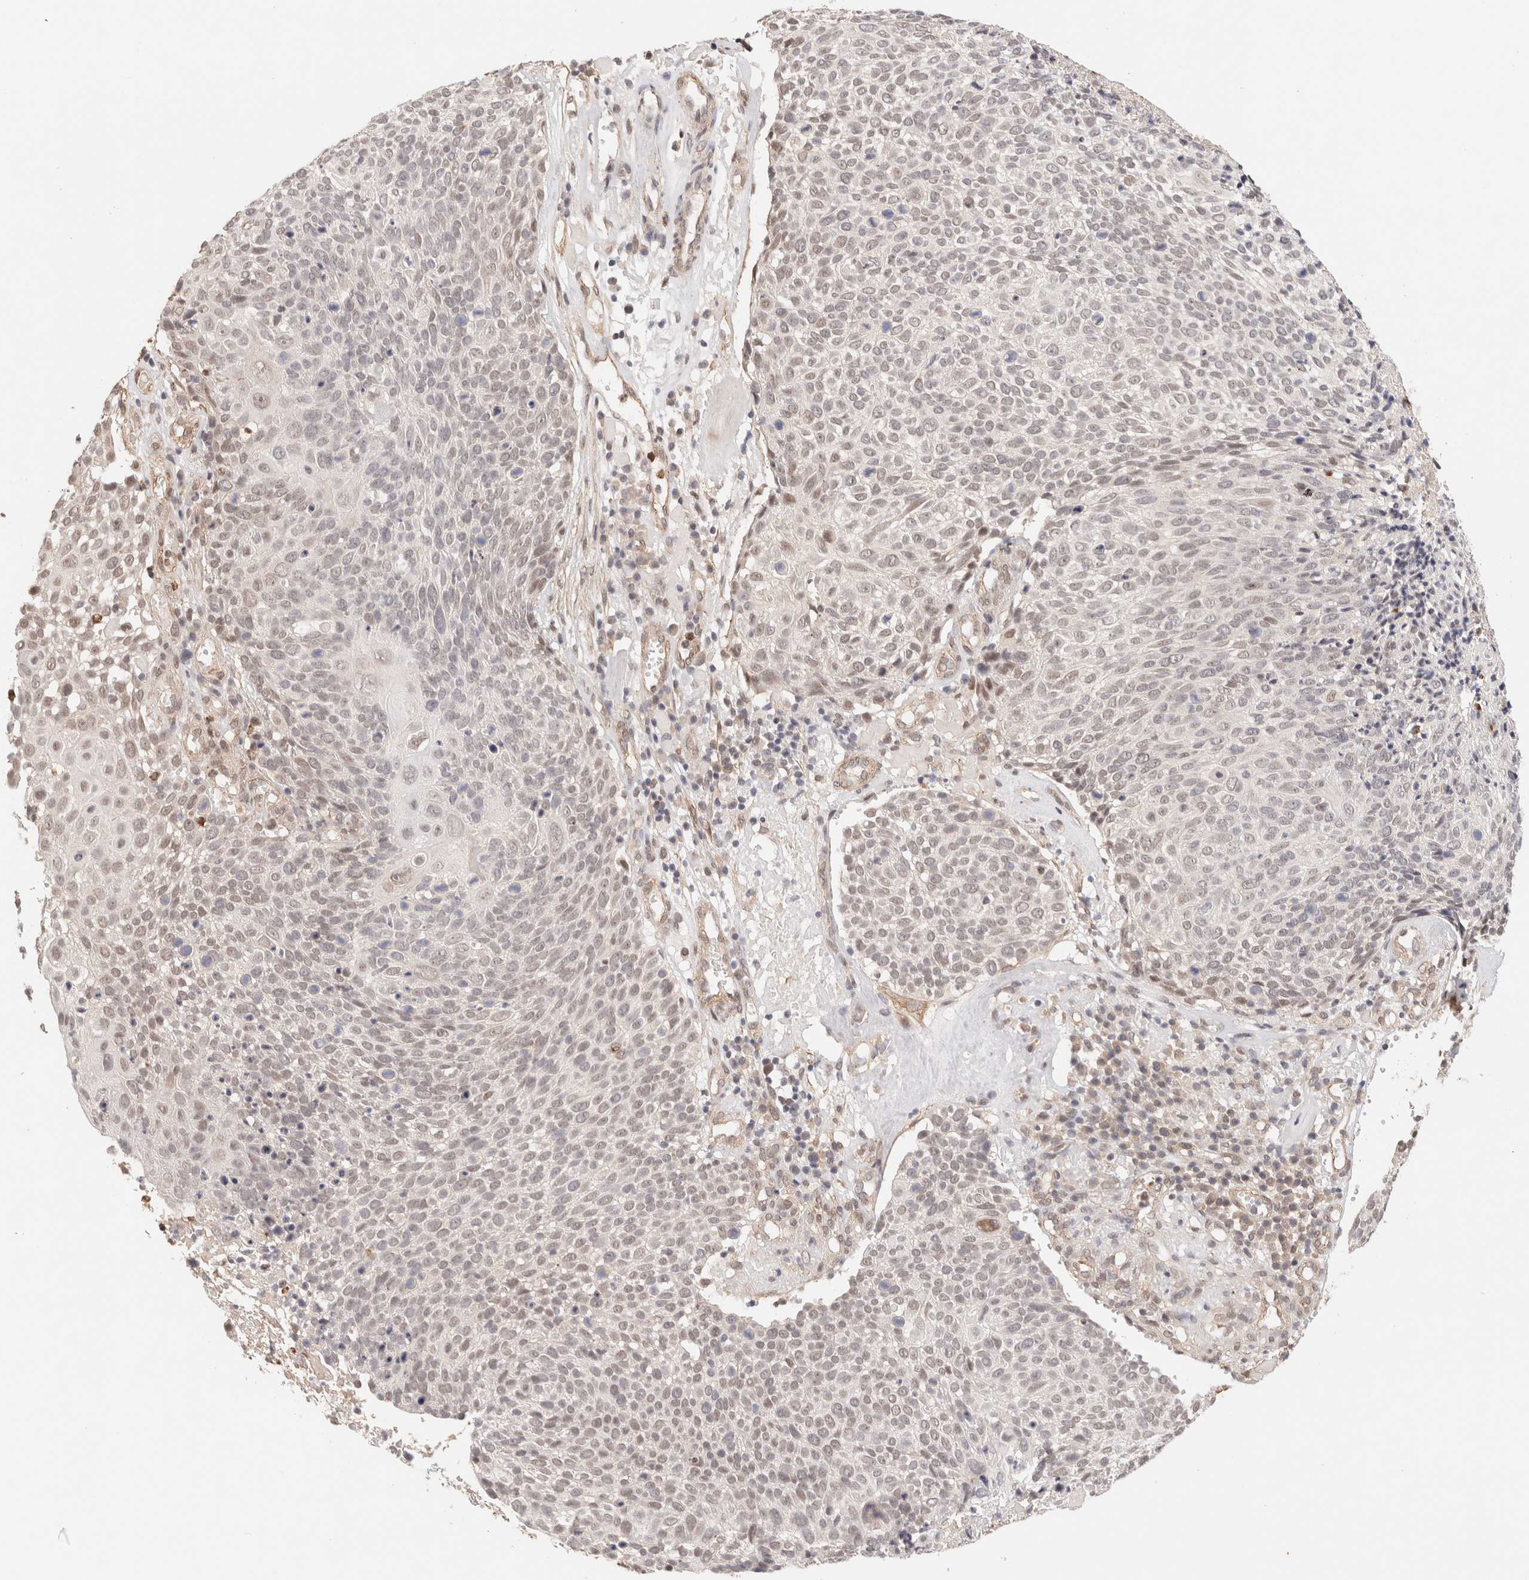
{"staining": {"intensity": "weak", "quantity": ">75%", "location": "nuclear"}, "tissue": "cervical cancer", "cell_type": "Tumor cells", "image_type": "cancer", "snomed": [{"axis": "morphology", "description": "Squamous cell carcinoma, NOS"}, {"axis": "topography", "description": "Cervix"}], "caption": "Approximately >75% of tumor cells in cervical cancer show weak nuclear protein expression as visualized by brown immunohistochemical staining.", "gene": "BRPF3", "patient": {"sex": "female", "age": 74}}